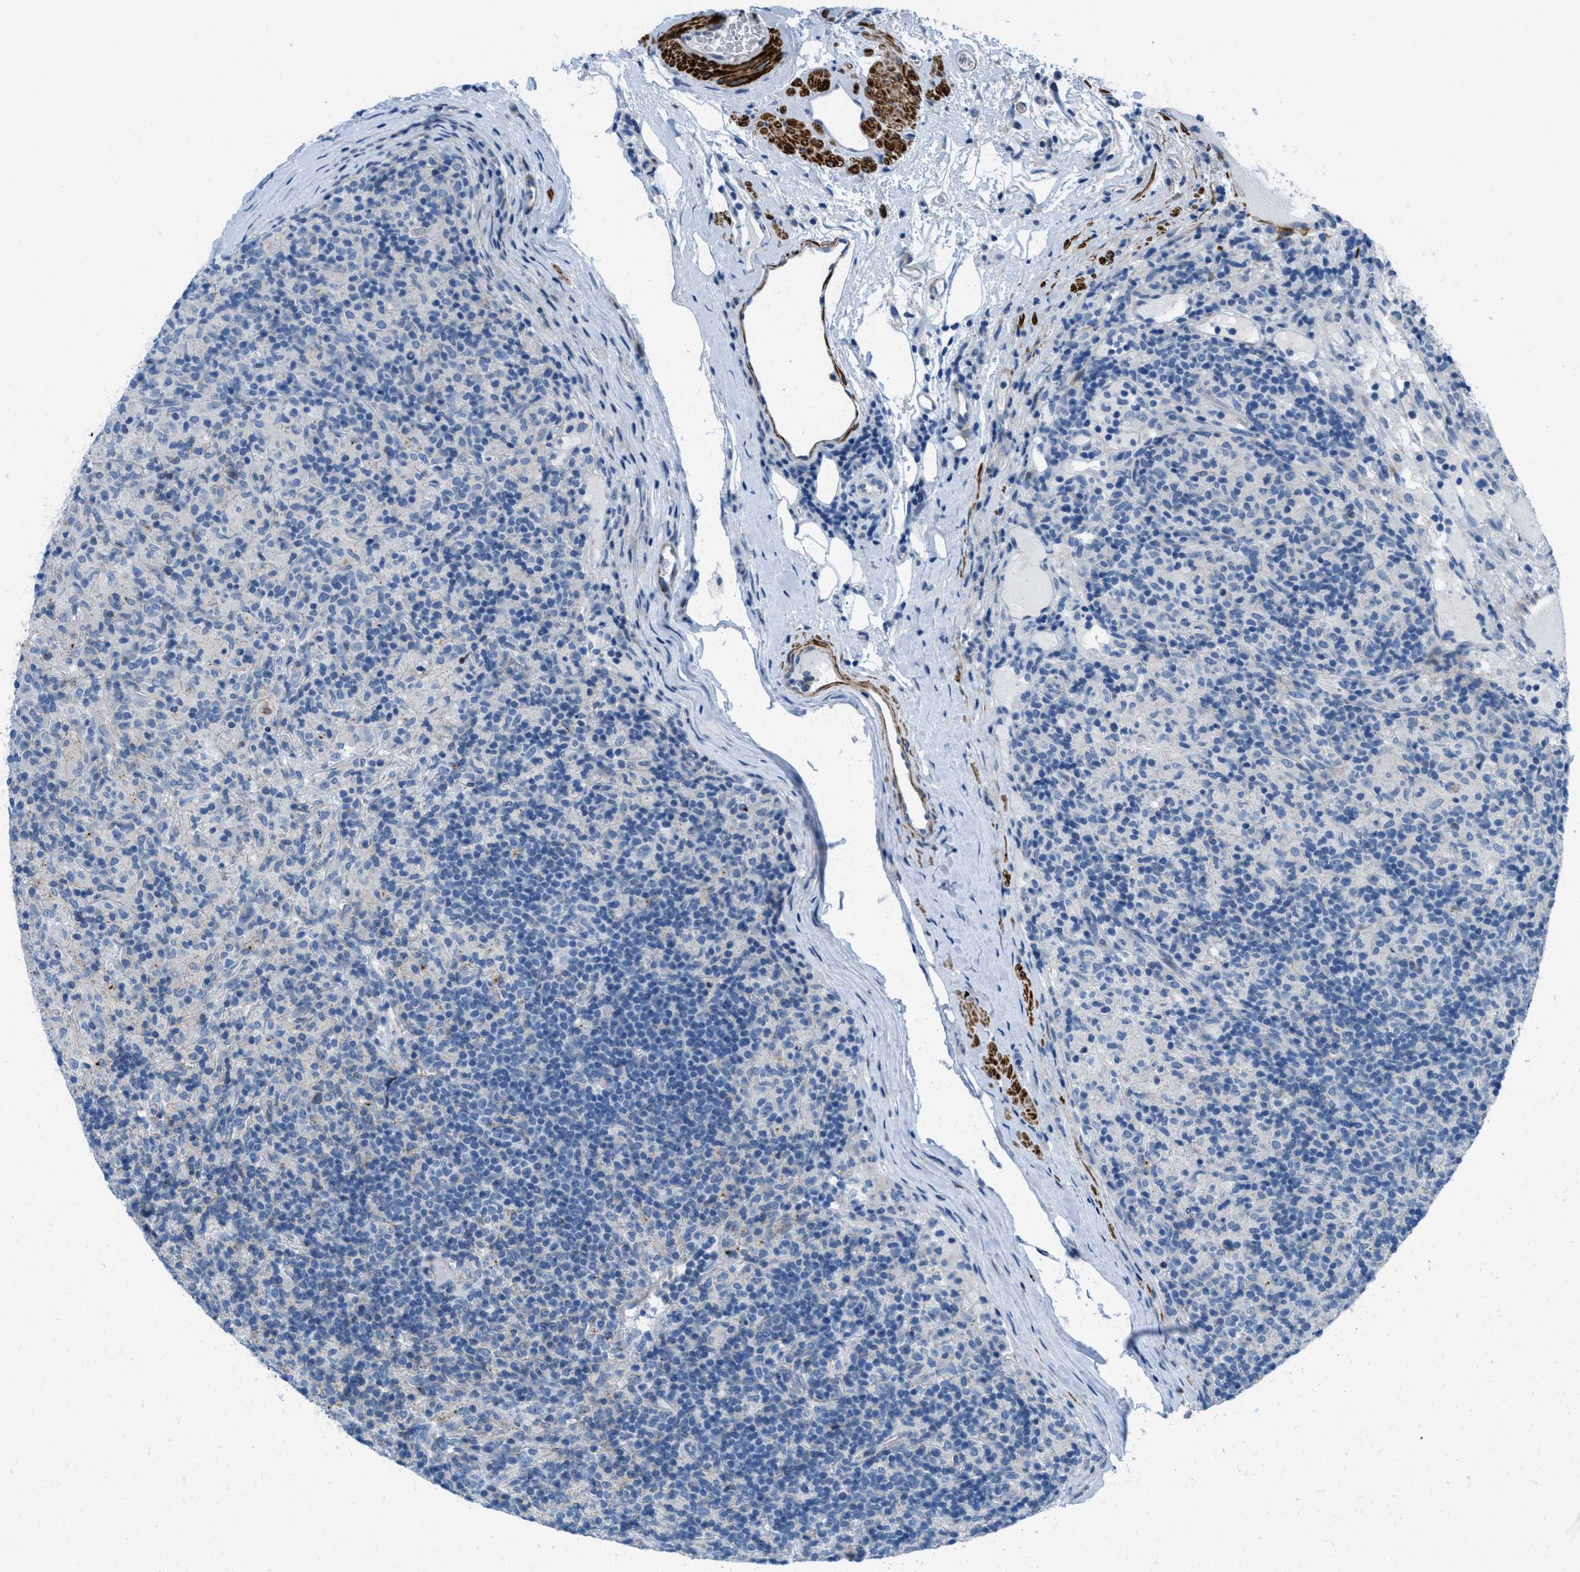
{"staining": {"intensity": "negative", "quantity": "none", "location": "none"}, "tissue": "lymphoma", "cell_type": "Tumor cells", "image_type": "cancer", "snomed": [{"axis": "morphology", "description": "Hodgkin's disease, NOS"}, {"axis": "topography", "description": "Lymph node"}], "caption": "DAB immunohistochemical staining of human lymphoma displays no significant staining in tumor cells.", "gene": "MFSD13A", "patient": {"sex": "male", "age": 70}}